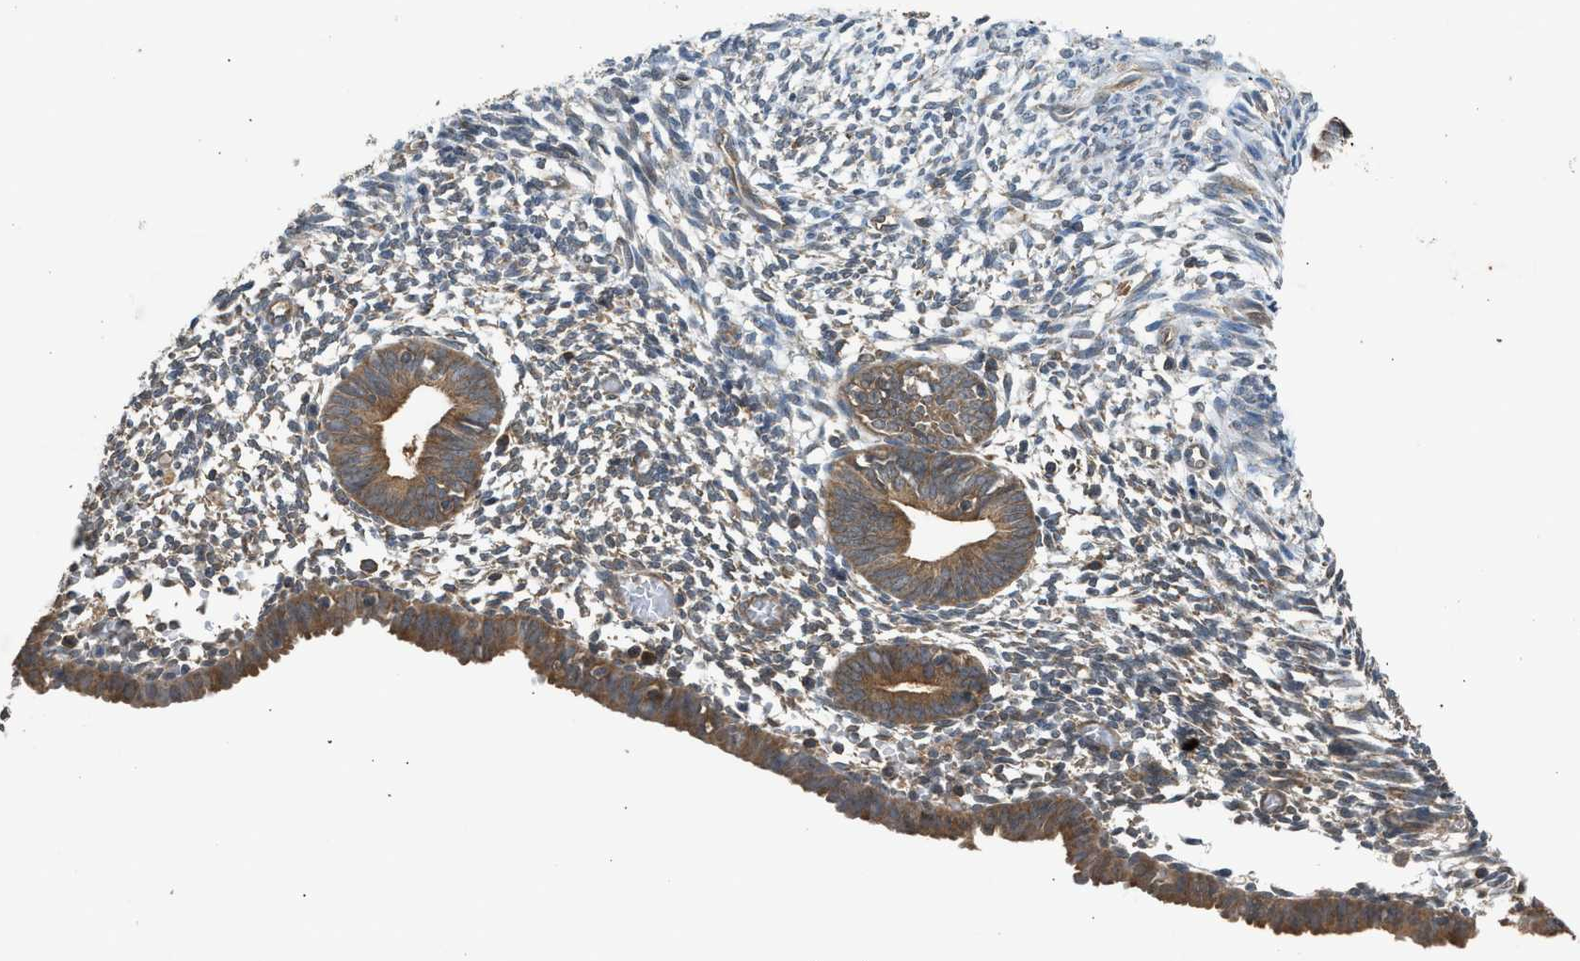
{"staining": {"intensity": "moderate", "quantity": "25%-75%", "location": "cytoplasmic/membranous"}, "tissue": "endometrium", "cell_type": "Cells in endometrial stroma", "image_type": "normal", "snomed": [{"axis": "morphology", "description": "Normal tissue, NOS"}, {"axis": "morphology", "description": "Atrophy, NOS"}, {"axis": "topography", "description": "Uterus"}, {"axis": "topography", "description": "Endometrium"}], "caption": "This is a micrograph of immunohistochemistry (IHC) staining of unremarkable endometrium, which shows moderate positivity in the cytoplasmic/membranous of cells in endometrial stroma.", "gene": "HIP1R", "patient": {"sex": "female", "age": 68}}